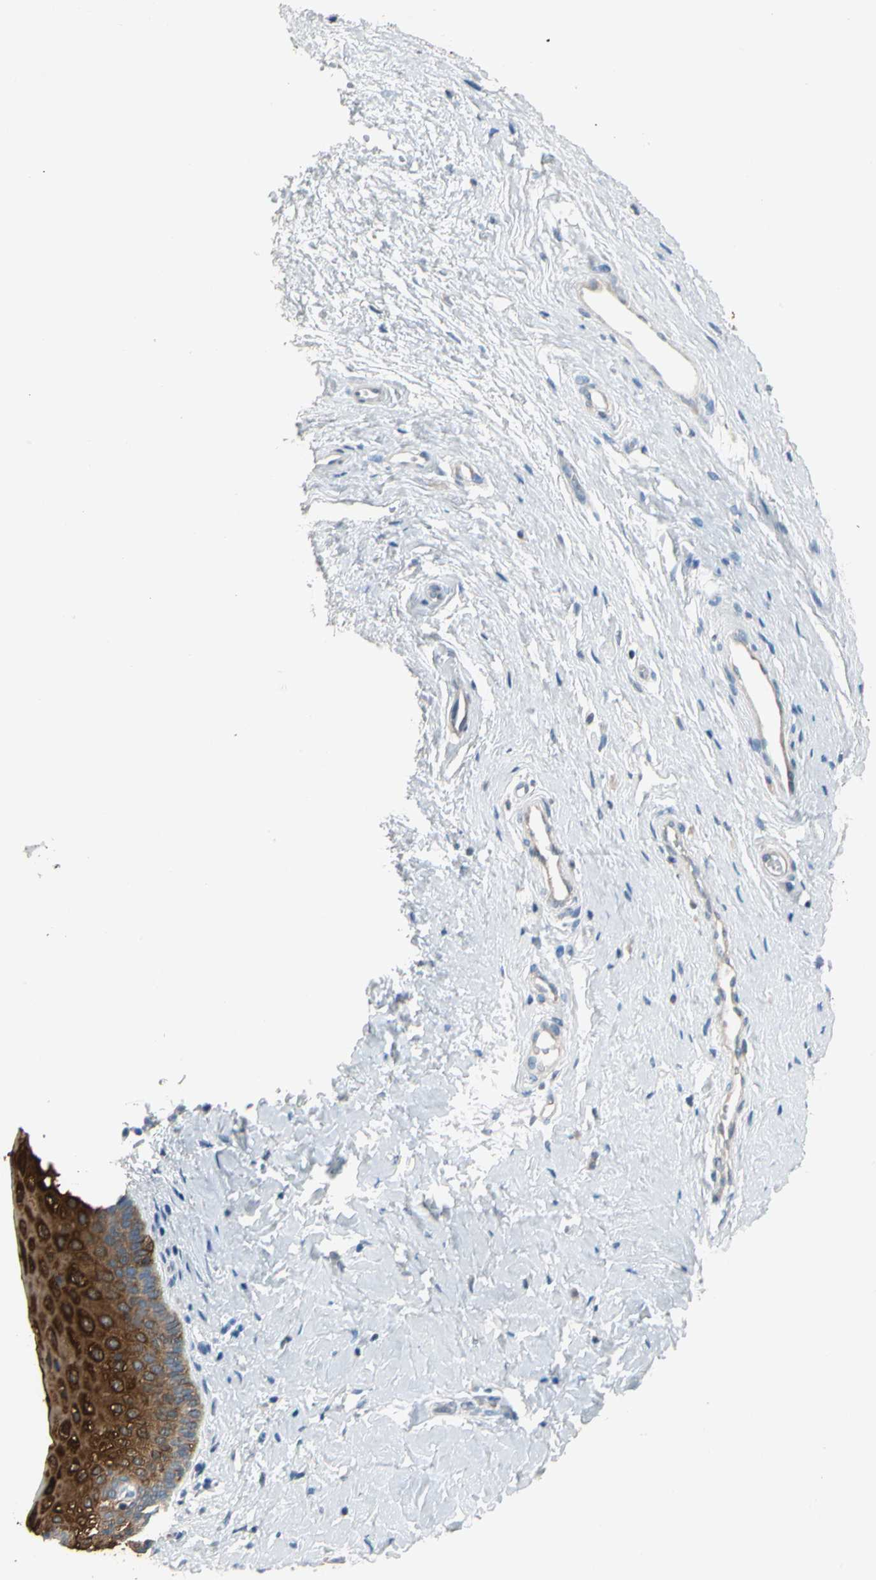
{"staining": {"intensity": "negative", "quantity": "none", "location": "none"}, "tissue": "cervix", "cell_type": "Glandular cells", "image_type": "normal", "snomed": [{"axis": "morphology", "description": "Normal tissue, NOS"}, {"axis": "topography", "description": "Cervix"}], "caption": "Immunohistochemistry (IHC) photomicrograph of normal human cervix stained for a protein (brown), which reveals no staining in glandular cells.", "gene": "STK40", "patient": {"sex": "female", "age": 53}}